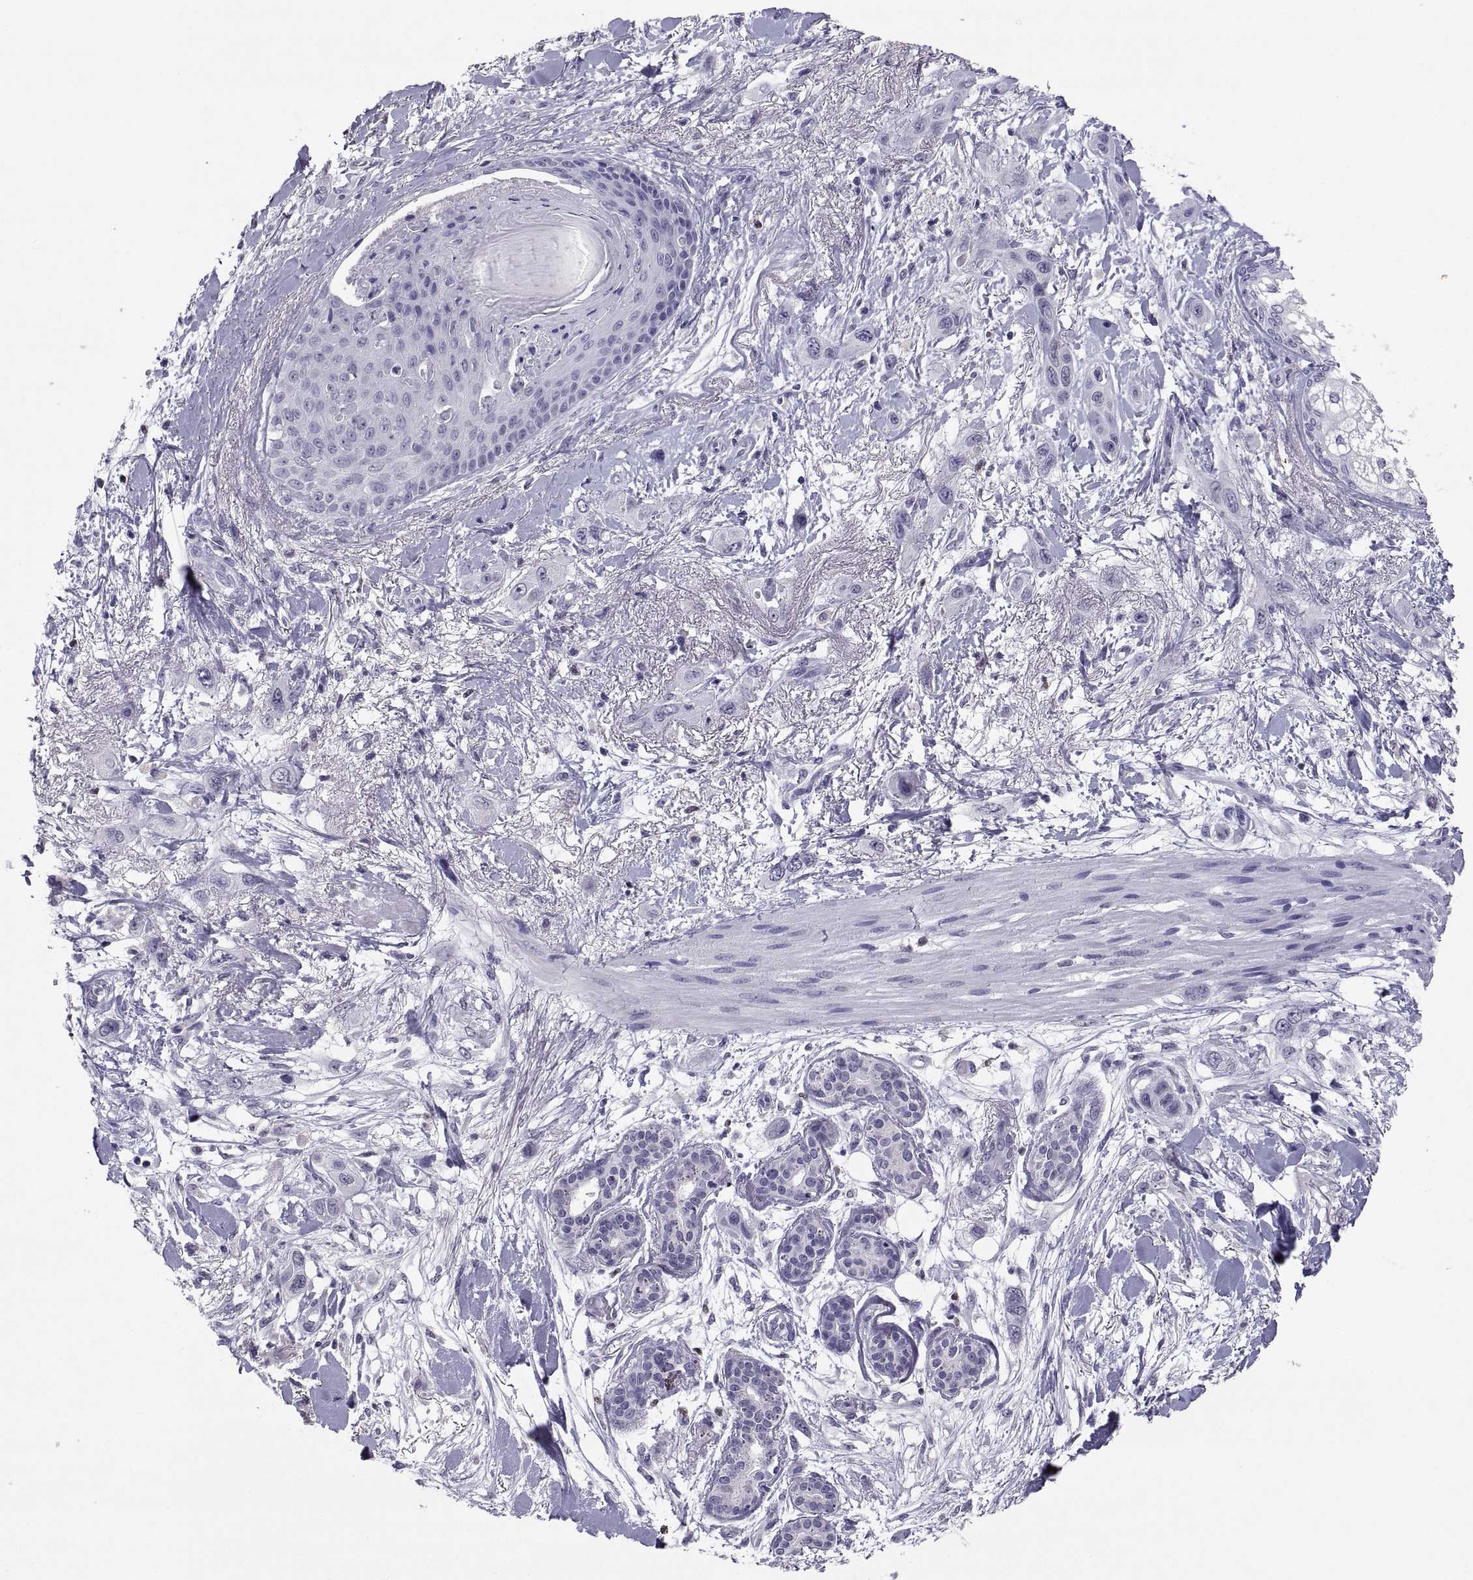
{"staining": {"intensity": "negative", "quantity": "none", "location": "none"}, "tissue": "skin cancer", "cell_type": "Tumor cells", "image_type": "cancer", "snomed": [{"axis": "morphology", "description": "Squamous cell carcinoma, NOS"}, {"axis": "topography", "description": "Skin"}], "caption": "Immunohistochemical staining of human squamous cell carcinoma (skin) displays no significant expression in tumor cells.", "gene": "SOX21", "patient": {"sex": "male", "age": 79}}